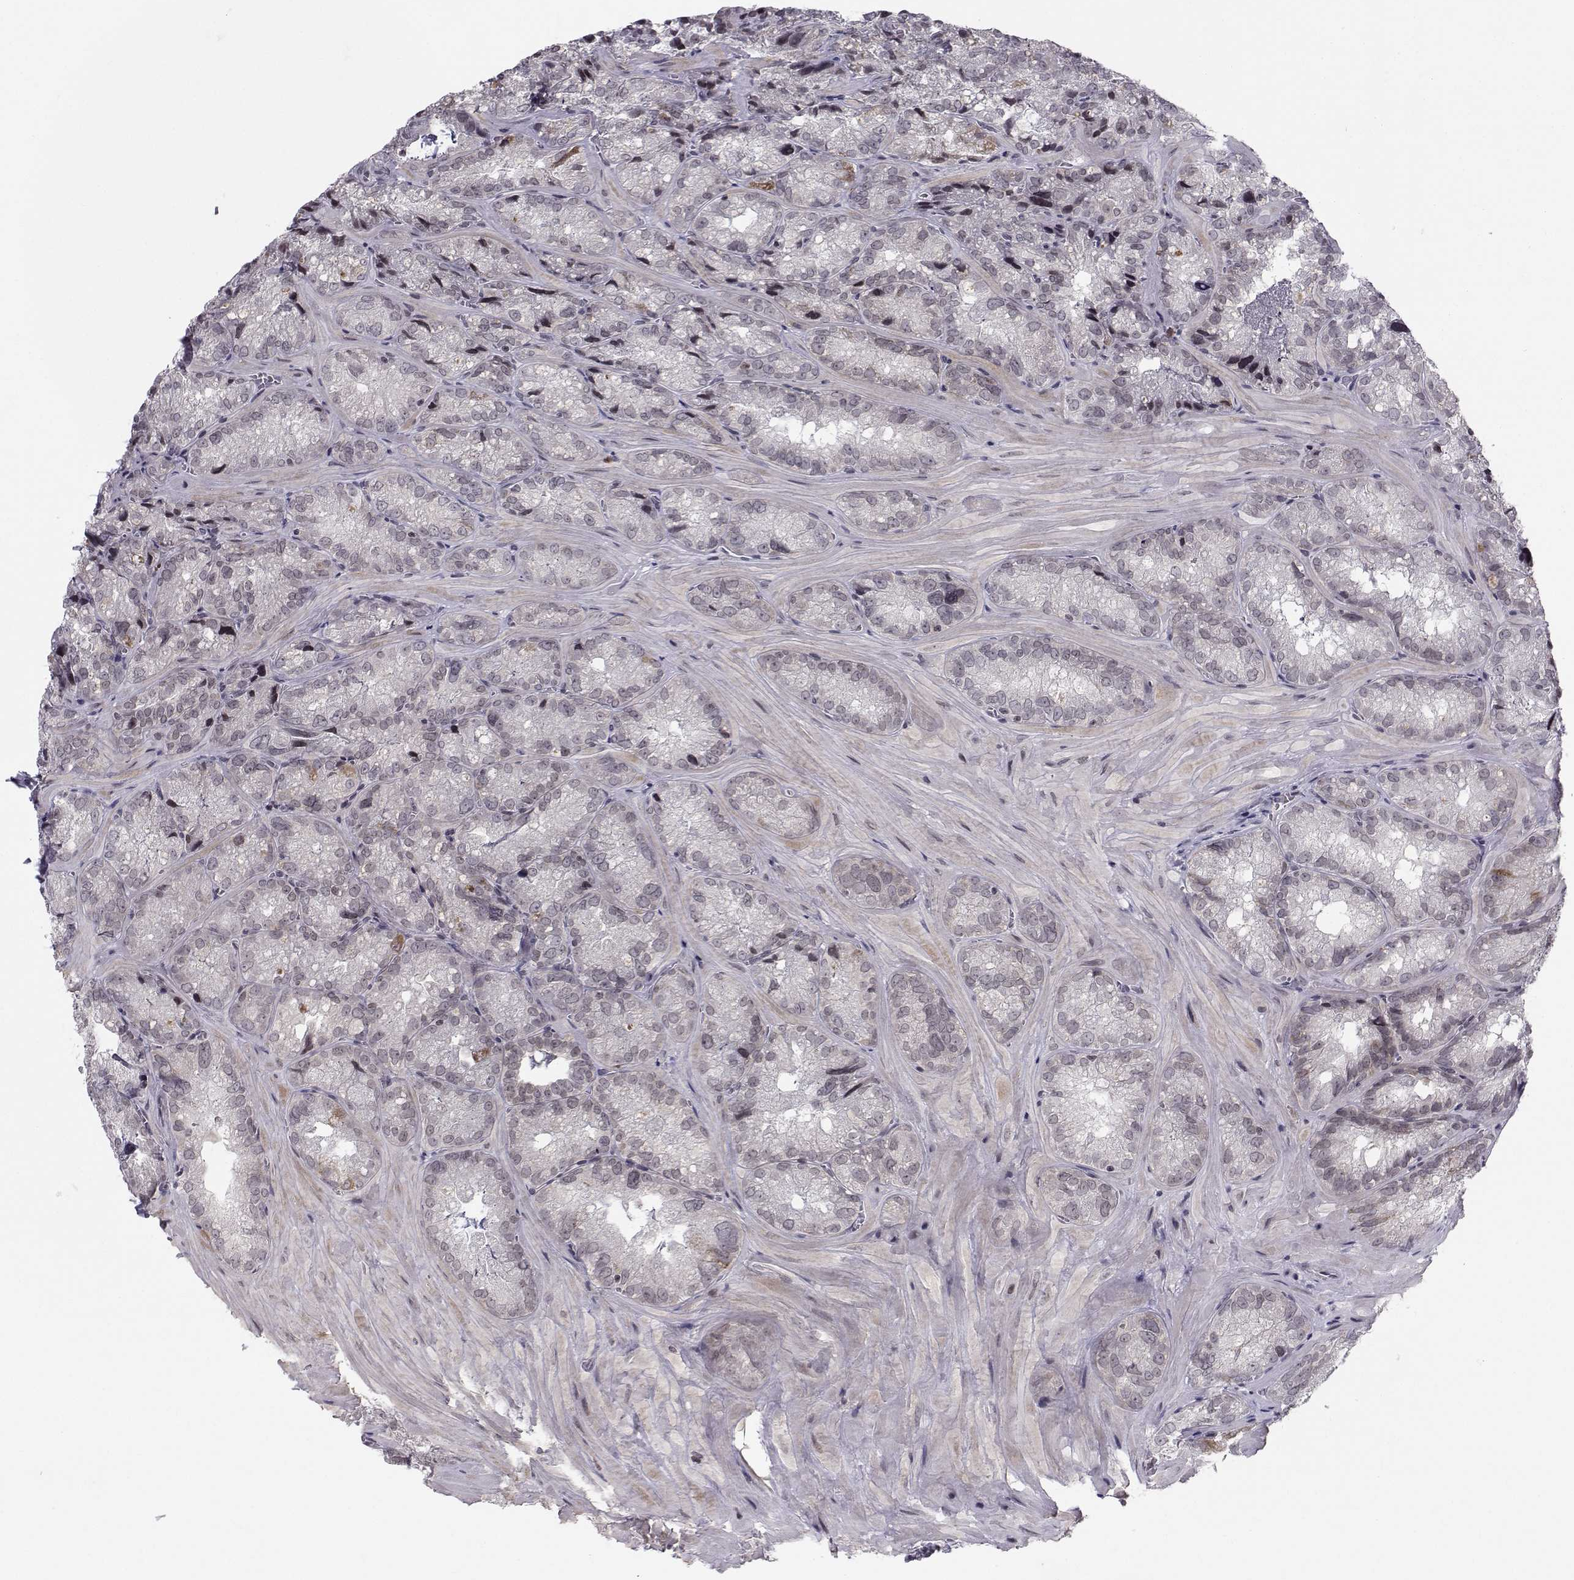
{"staining": {"intensity": "negative", "quantity": "none", "location": "none"}, "tissue": "seminal vesicle", "cell_type": "Glandular cells", "image_type": "normal", "snomed": [{"axis": "morphology", "description": "Normal tissue, NOS"}, {"axis": "topography", "description": "Seminal veicle"}], "caption": "Immunohistochemical staining of unremarkable seminal vesicle shows no significant staining in glandular cells. (DAB IHC visualized using brightfield microscopy, high magnification).", "gene": "MARCHF4", "patient": {"sex": "male", "age": 57}}